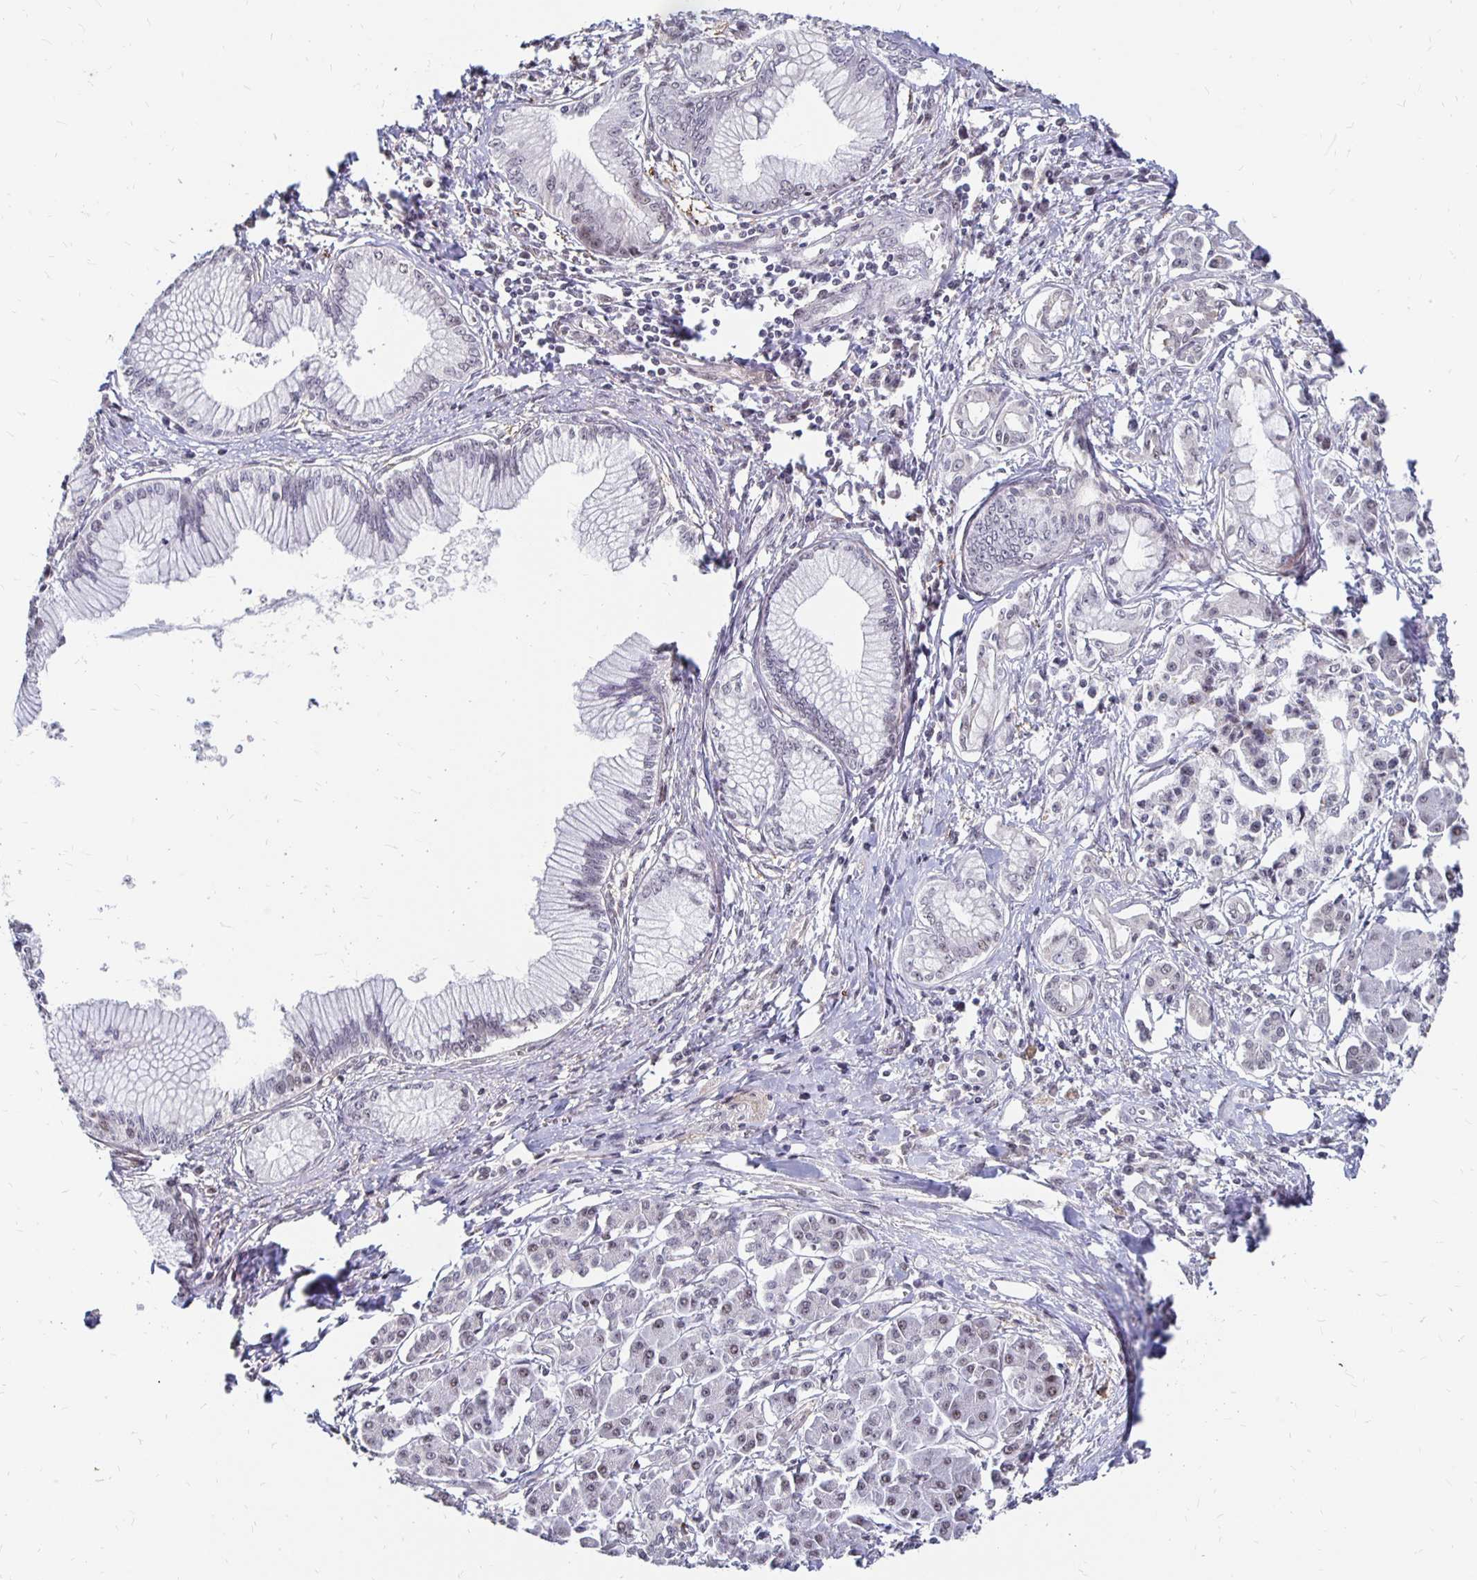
{"staining": {"intensity": "negative", "quantity": "none", "location": "none"}, "tissue": "pancreatic cancer", "cell_type": "Tumor cells", "image_type": "cancer", "snomed": [{"axis": "morphology", "description": "Adenocarcinoma, NOS"}, {"axis": "topography", "description": "Pancreas"}], "caption": "Tumor cells are negative for brown protein staining in pancreatic adenocarcinoma.", "gene": "CLASRP", "patient": {"sex": "female", "age": 68}}